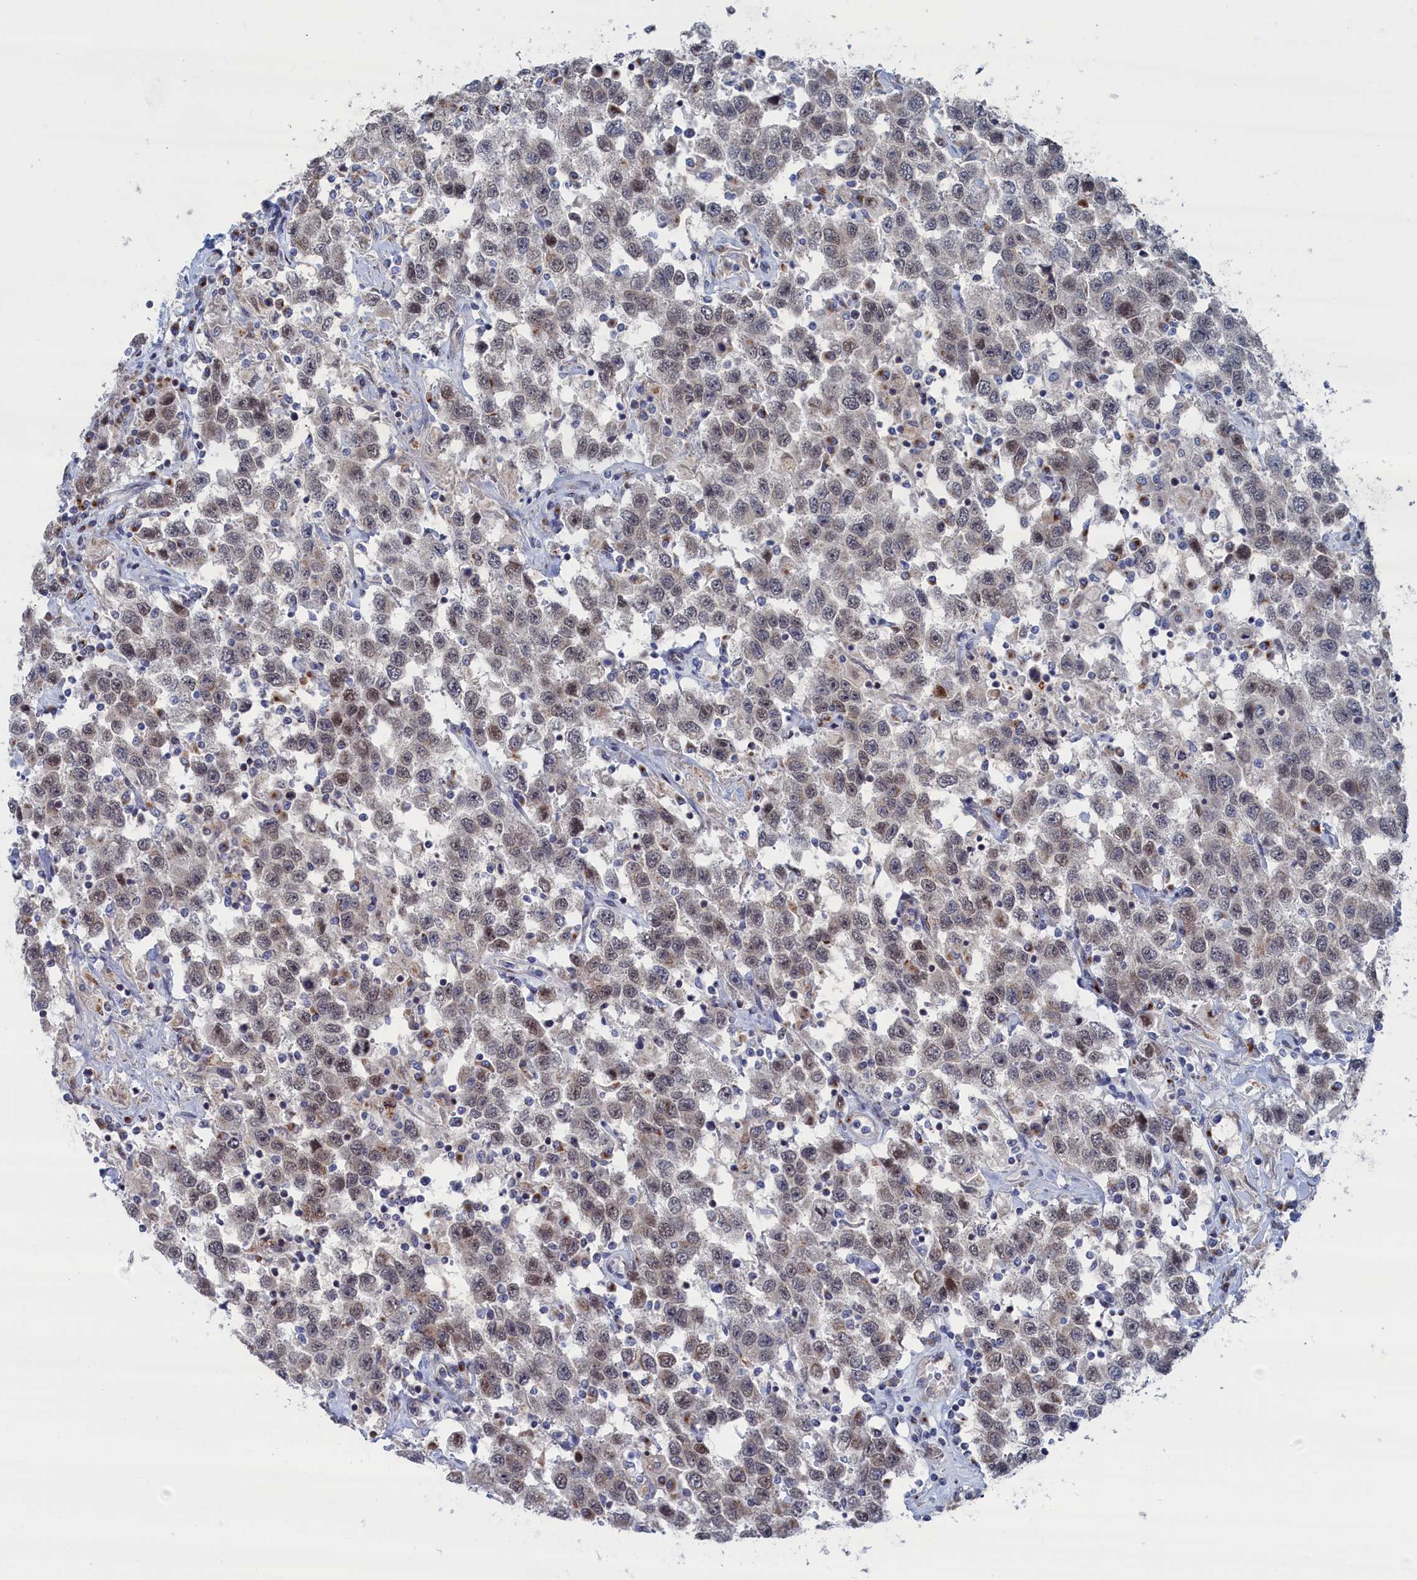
{"staining": {"intensity": "moderate", "quantity": "<25%", "location": "nuclear"}, "tissue": "testis cancer", "cell_type": "Tumor cells", "image_type": "cancer", "snomed": [{"axis": "morphology", "description": "Seminoma, NOS"}, {"axis": "topography", "description": "Testis"}], "caption": "Immunohistochemical staining of human testis cancer demonstrates moderate nuclear protein staining in approximately <25% of tumor cells.", "gene": "IRX1", "patient": {"sex": "male", "age": 41}}